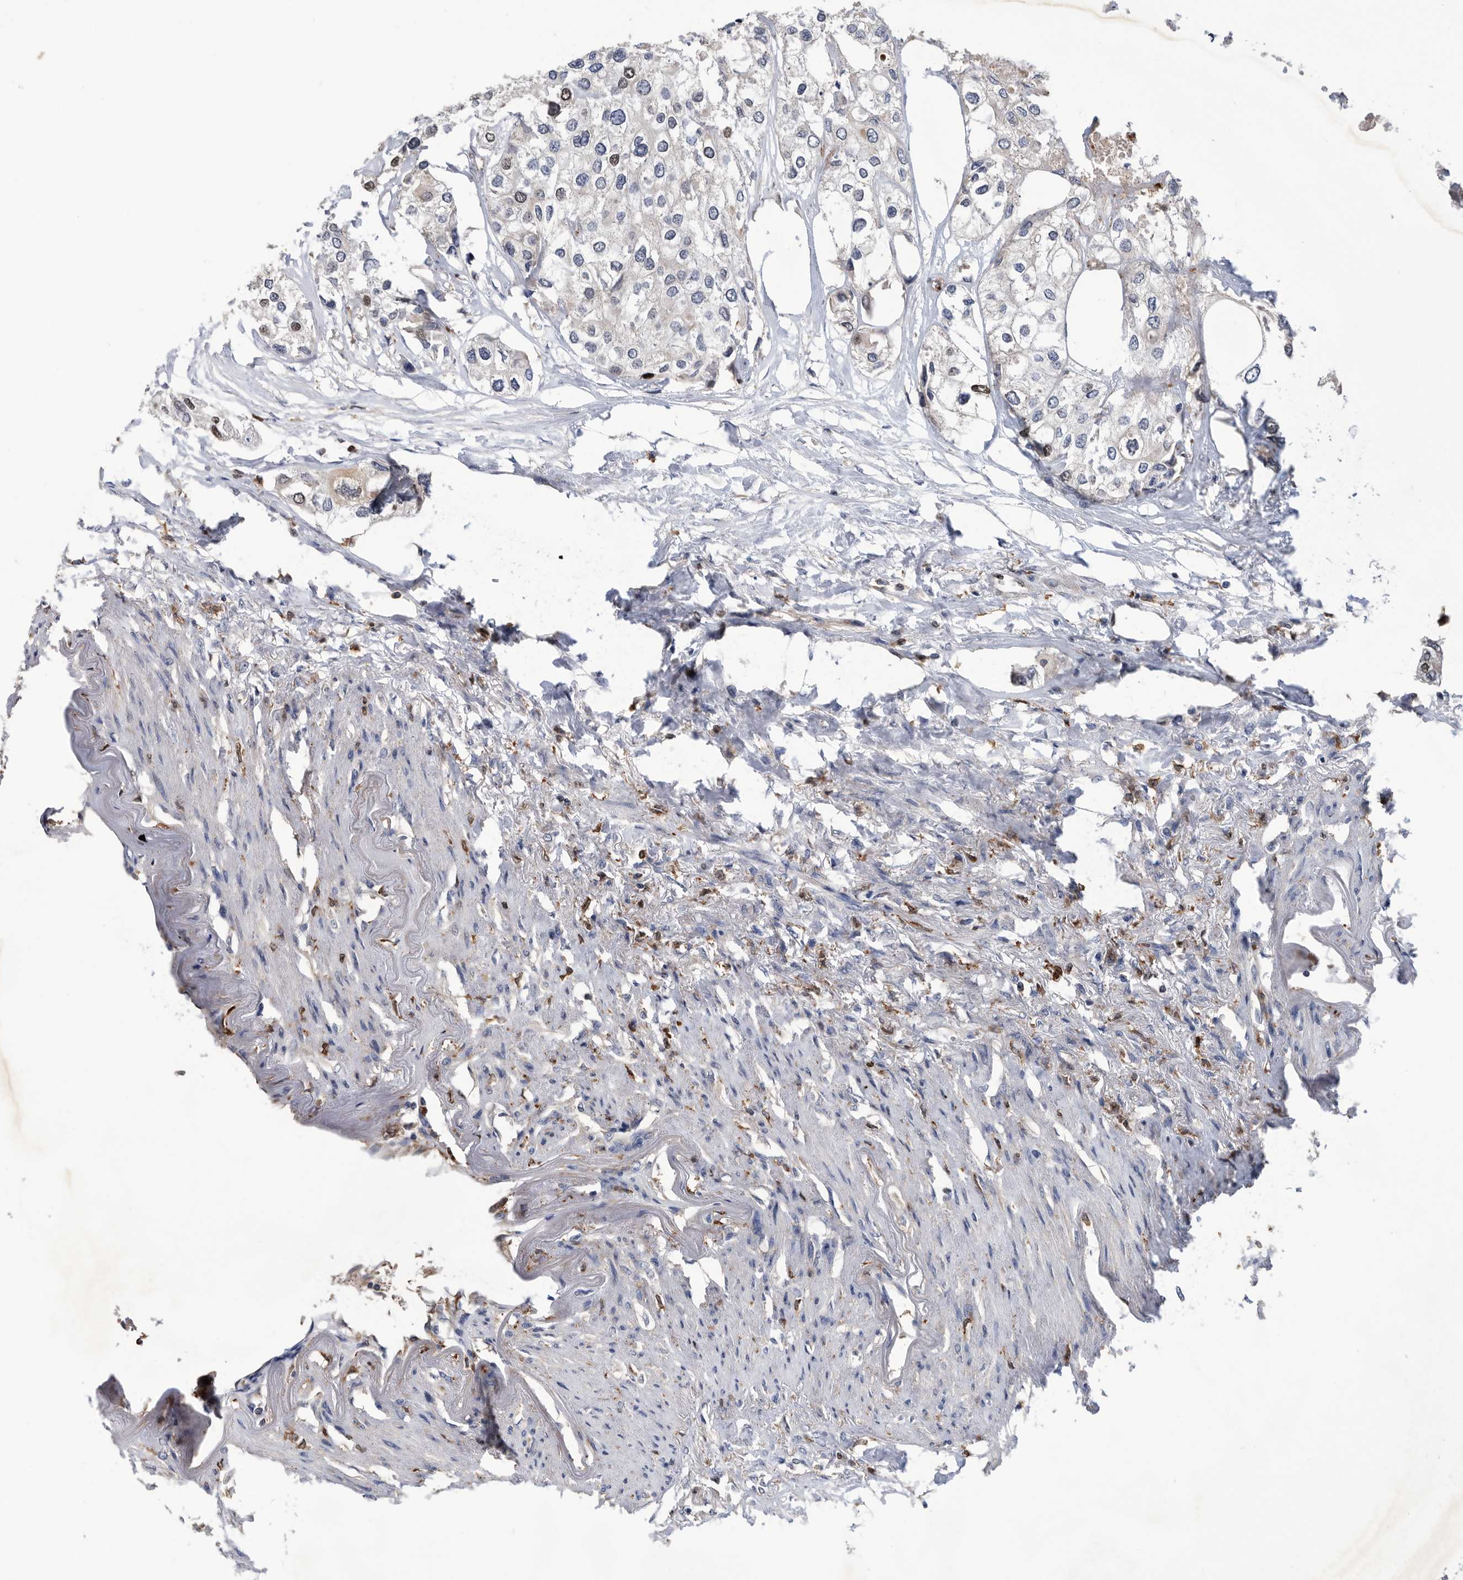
{"staining": {"intensity": "moderate", "quantity": "<25%", "location": "nuclear"}, "tissue": "urothelial cancer", "cell_type": "Tumor cells", "image_type": "cancer", "snomed": [{"axis": "morphology", "description": "Urothelial carcinoma, High grade"}, {"axis": "topography", "description": "Urinary bladder"}], "caption": "Immunohistochemical staining of human urothelial cancer exhibits moderate nuclear protein staining in about <25% of tumor cells. Immunohistochemistry stains the protein in brown and the nuclei are stained blue.", "gene": "ATAD2", "patient": {"sex": "male", "age": 64}}